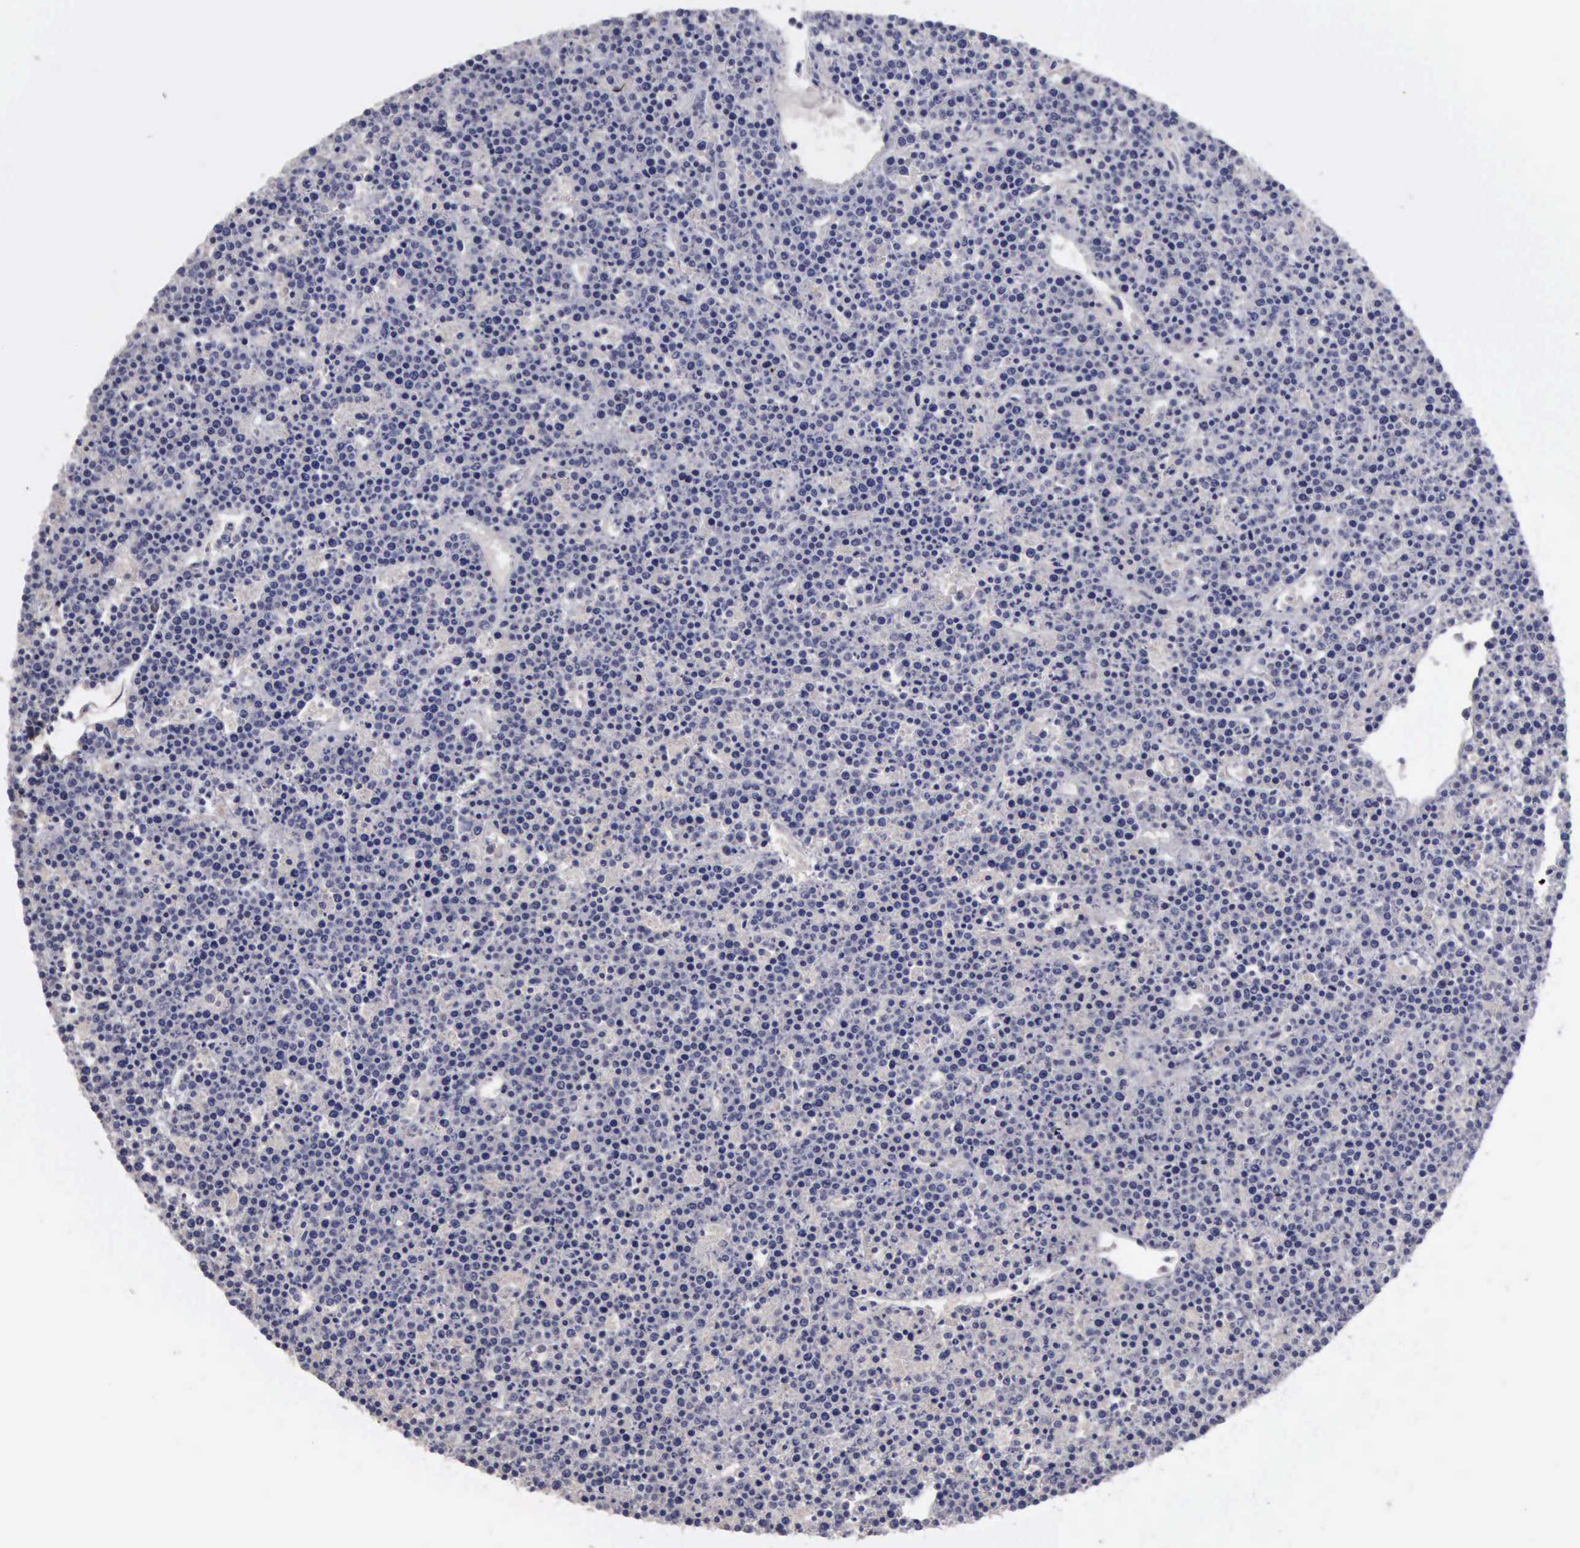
{"staining": {"intensity": "negative", "quantity": "none", "location": "none"}, "tissue": "lymphoma", "cell_type": "Tumor cells", "image_type": "cancer", "snomed": [{"axis": "morphology", "description": "Malignant lymphoma, non-Hodgkin's type, High grade"}, {"axis": "topography", "description": "Ovary"}], "caption": "Immunohistochemical staining of malignant lymphoma, non-Hodgkin's type (high-grade) shows no significant expression in tumor cells.", "gene": "PHKA1", "patient": {"sex": "female", "age": 56}}